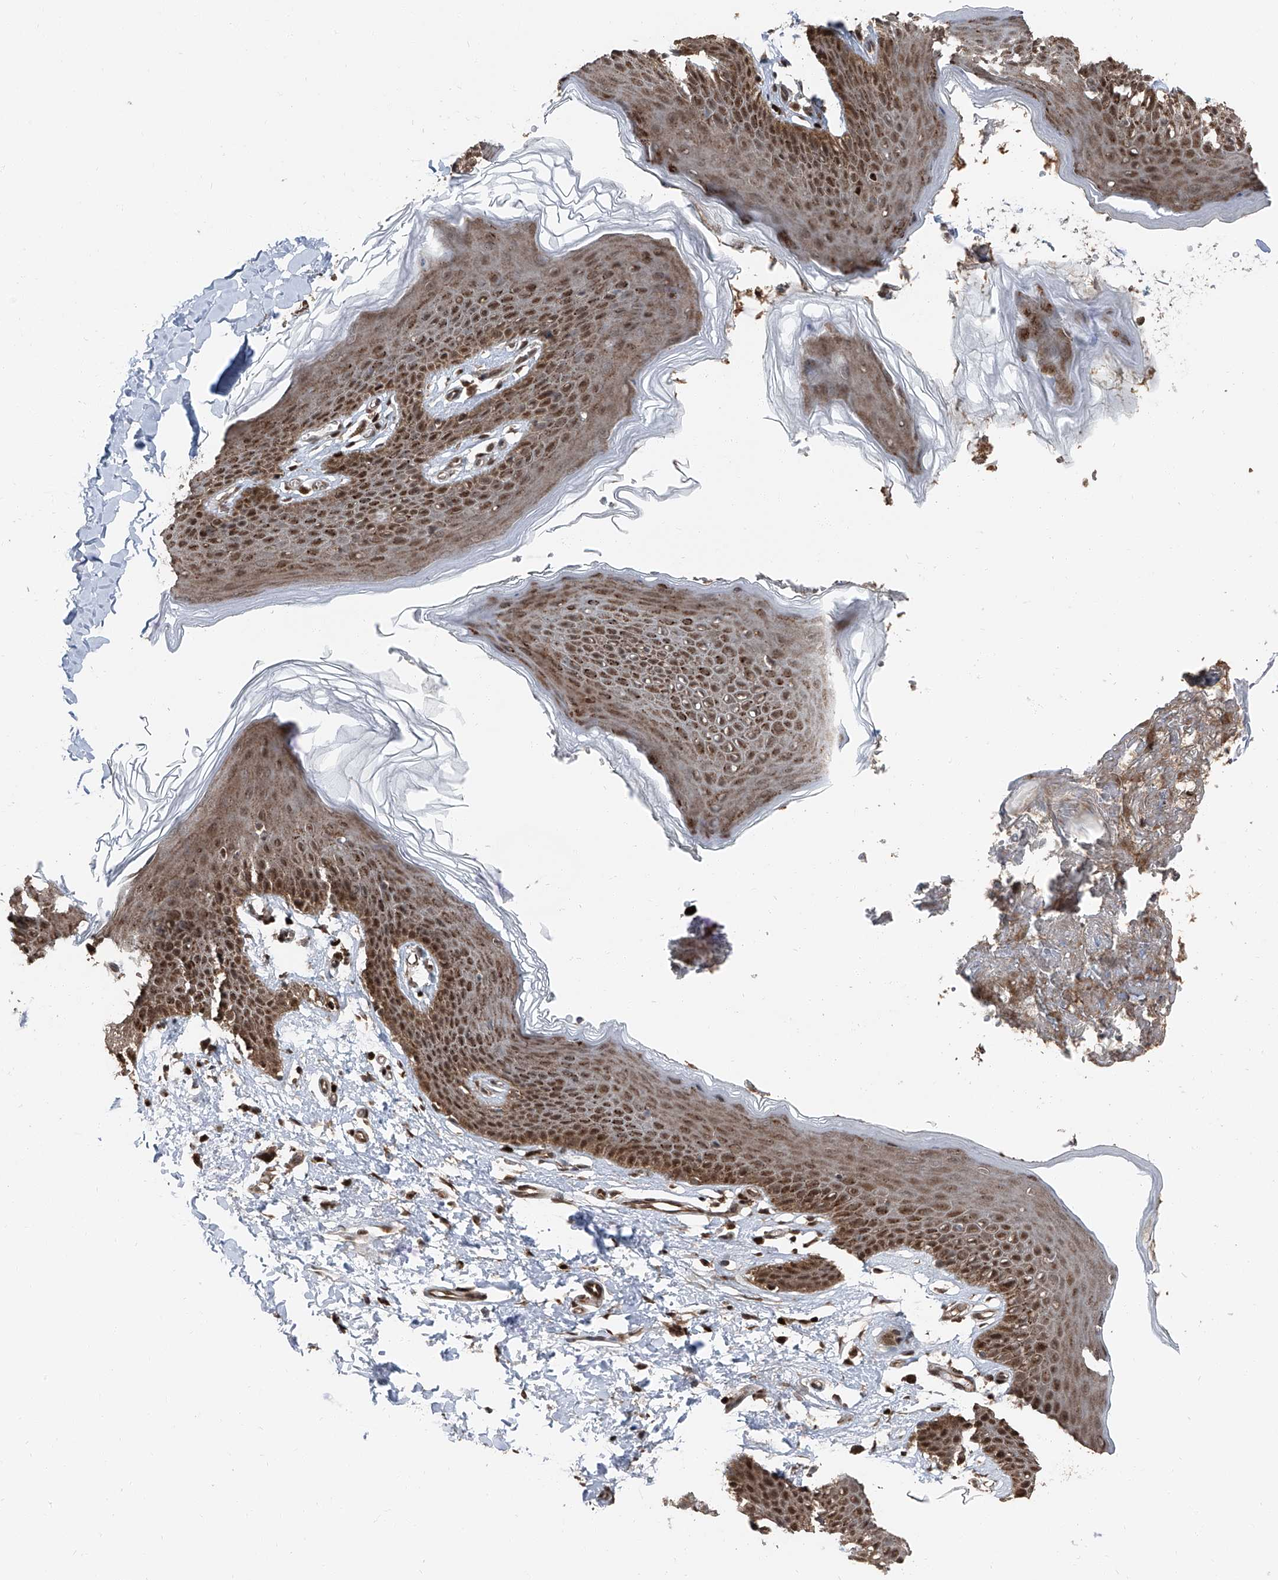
{"staining": {"intensity": "strong", "quantity": ">75%", "location": "cytoplasmic/membranous,nuclear"}, "tissue": "skin", "cell_type": "Epidermal cells", "image_type": "normal", "snomed": [{"axis": "morphology", "description": "Normal tissue, NOS"}, {"axis": "topography", "description": "Vulva"}], "caption": "Strong cytoplasmic/membranous,nuclear staining for a protein is seen in about >75% of epidermal cells of unremarkable skin using IHC.", "gene": "FKBP5", "patient": {"sex": "female", "age": 66}}